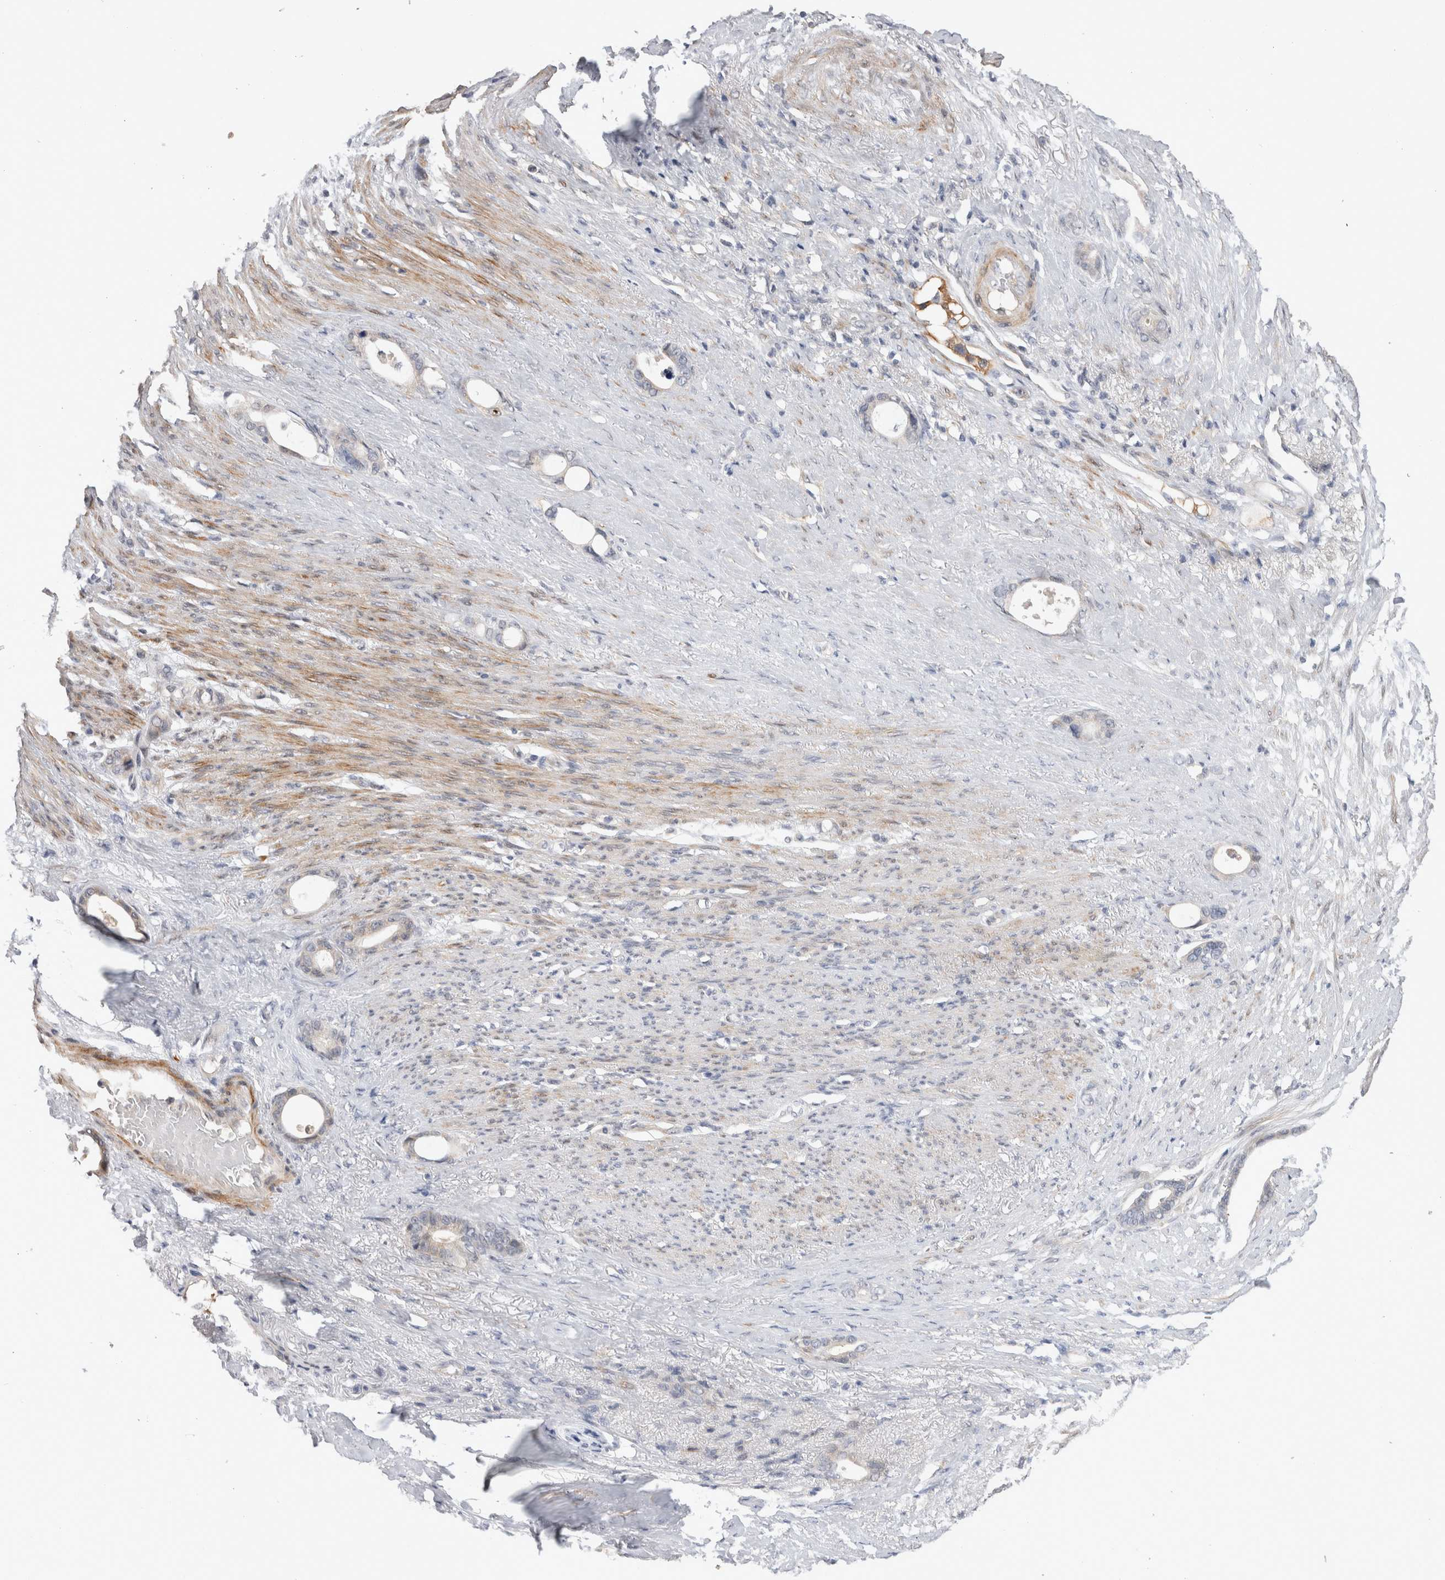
{"staining": {"intensity": "negative", "quantity": "none", "location": "none"}, "tissue": "stomach cancer", "cell_type": "Tumor cells", "image_type": "cancer", "snomed": [{"axis": "morphology", "description": "Adenocarcinoma, NOS"}, {"axis": "topography", "description": "Stomach"}], "caption": "Immunohistochemical staining of human adenocarcinoma (stomach) demonstrates no significant expression in tumor cells.", "gene": "CRYBG1", "patient": {"sex": "female", "age": 75}}